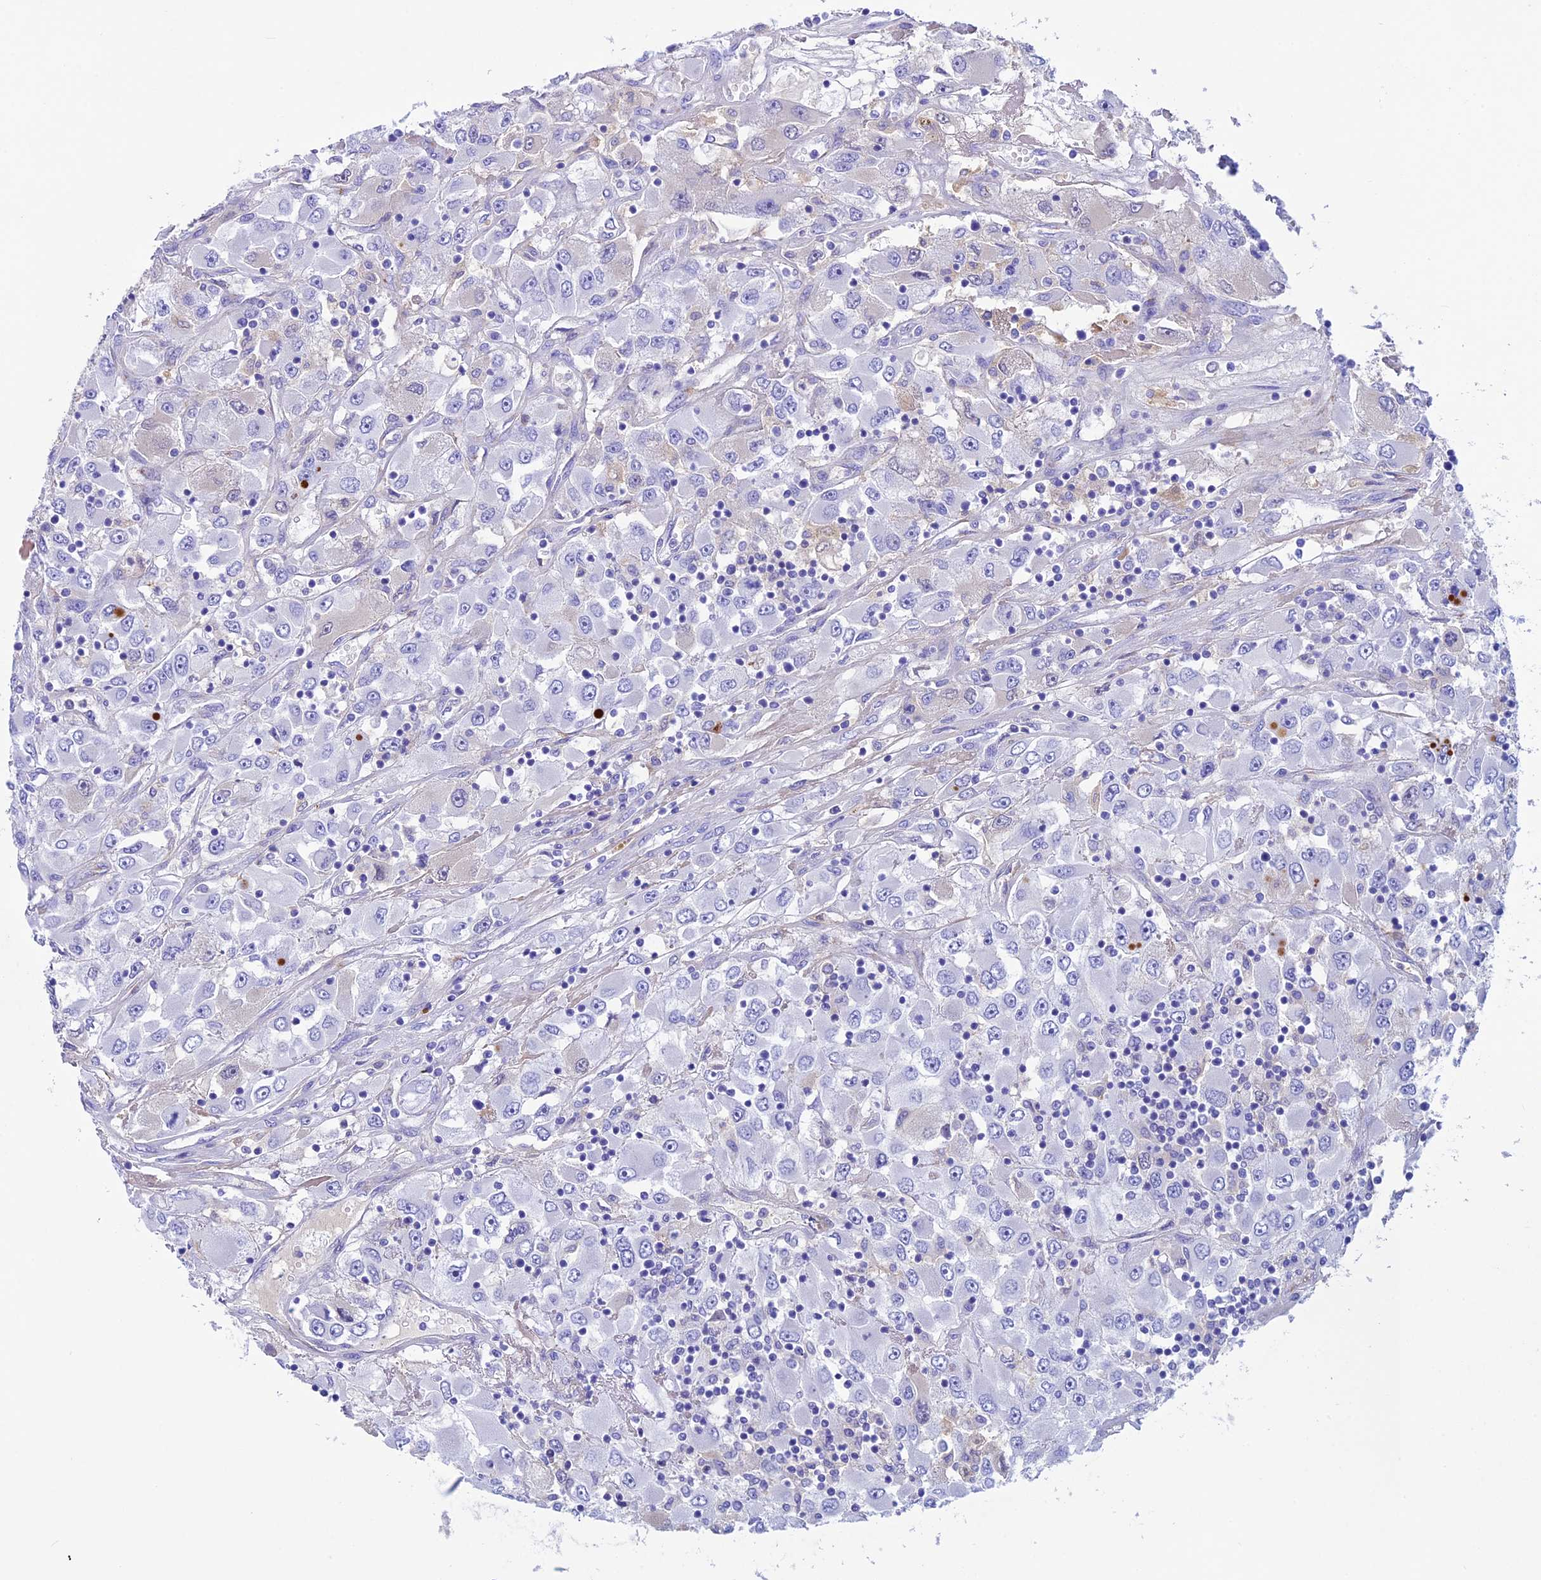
{"staining": {"intensity": "negative", "quantity": "none", "location": "none"}, "tissue": "renal cancer", "cell_type": "Tumor cells", "image_type": "cancer", "snomed": [{"axis": "morphology", "description": "Adenocarcinoma, NOS"}, {"axis": "topography", "description": "Kidney"}], "caption": "DAB immunohistochemical staining of human renal cancer (adenocarcinoma) demonstrates no significant staining in tumor cells.", "gene": "IGSF6", "patient": {"sex": "female", "age": 52}}